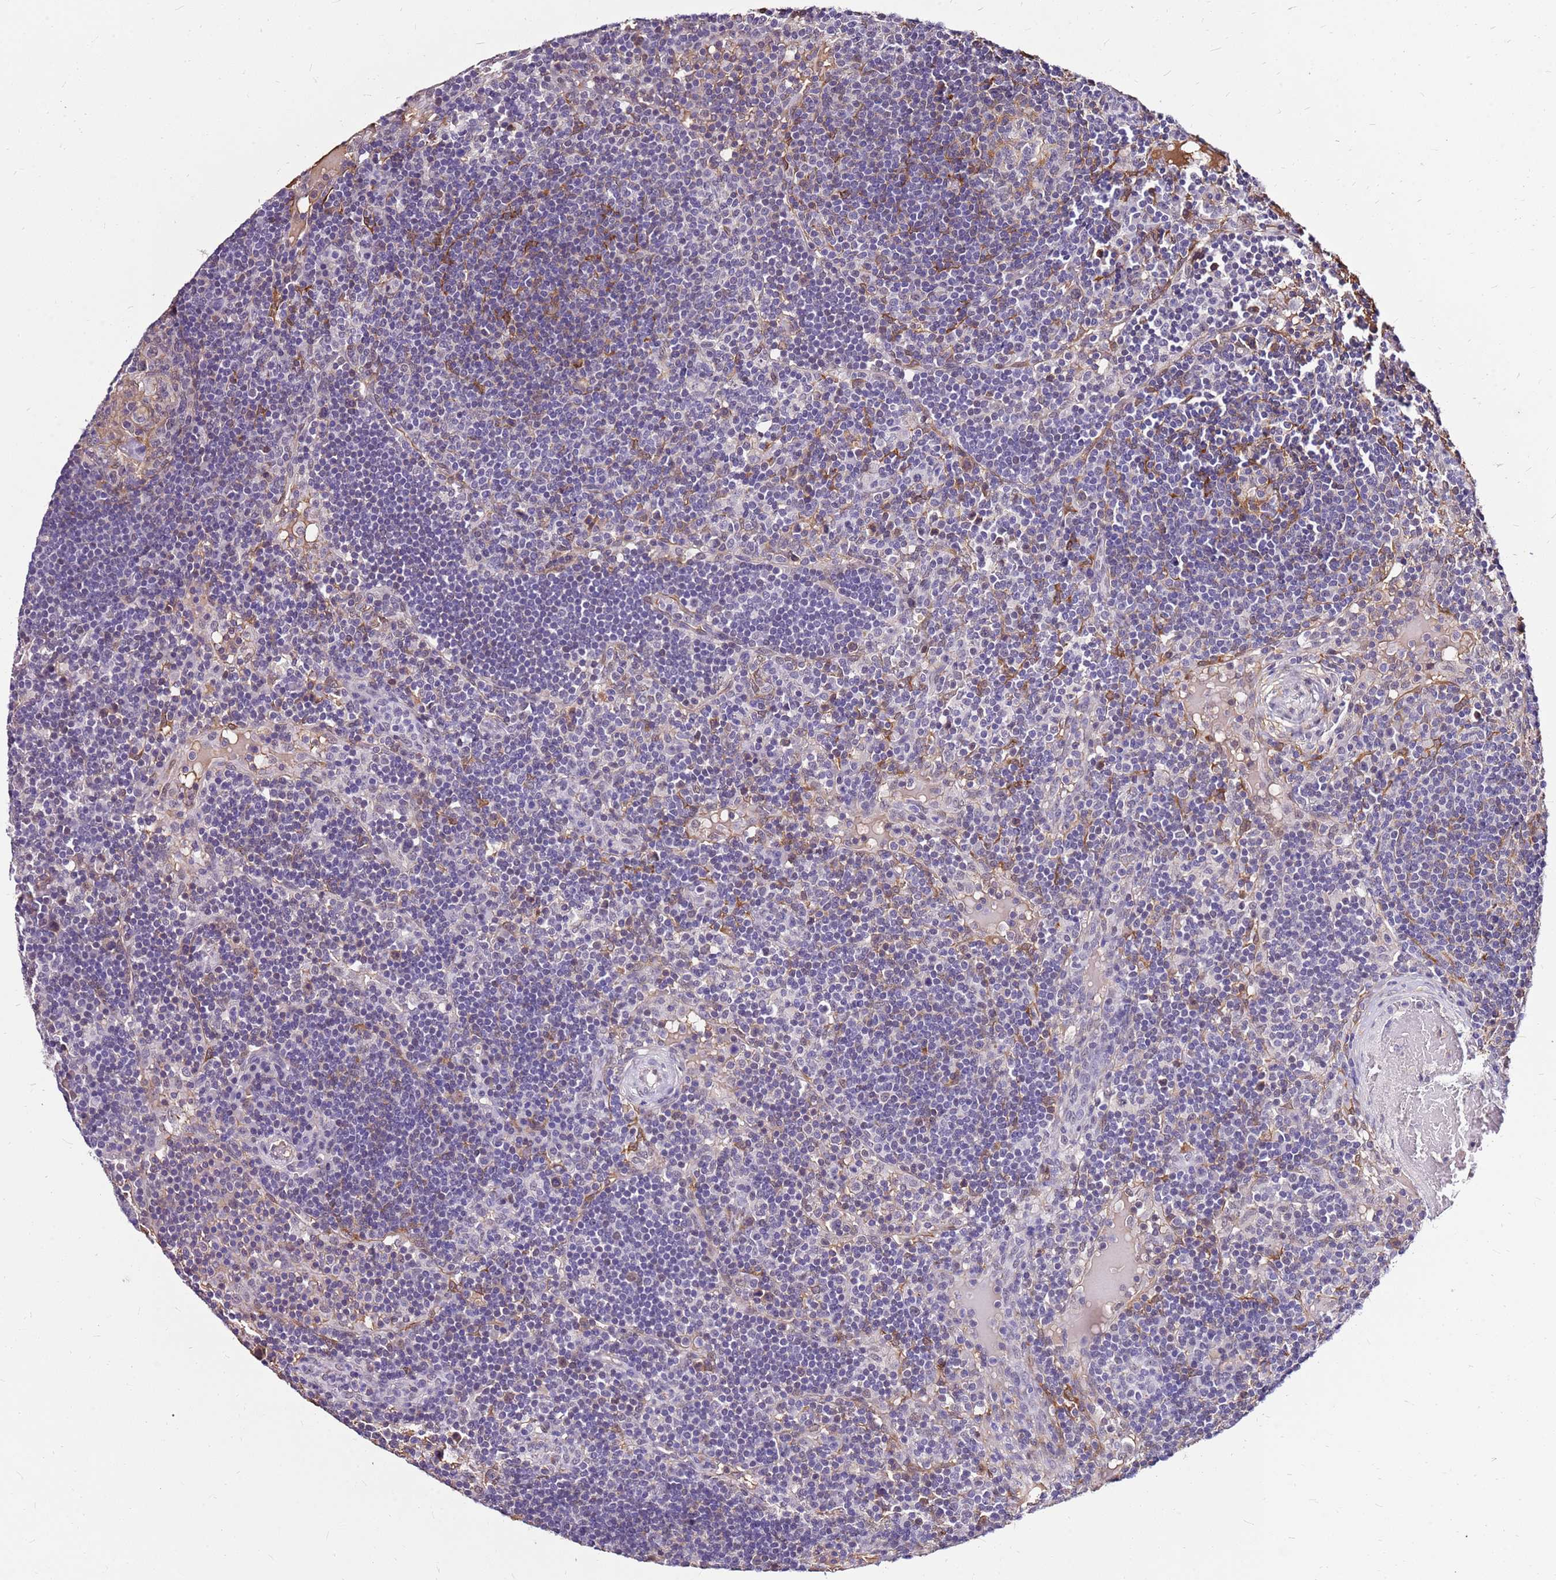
{"staining": {"intensity": "negative", "quantity": "none", "location": "none"}, "tissue": "lymph node", "cell_type": "Germinal center cells", "image_type": "normal", "snomed": [{"axis": "morphology", "description": "Normal tissue, NOS"}, {"axis": "topography", "description": "Lymph node"}], "caption": "Human lymph node stained for a protein using immunohistochemistry displays no expression in germinal center cells.", "gene": "ALDH1A3", "patient": {"sex": "male", "age": 53}}